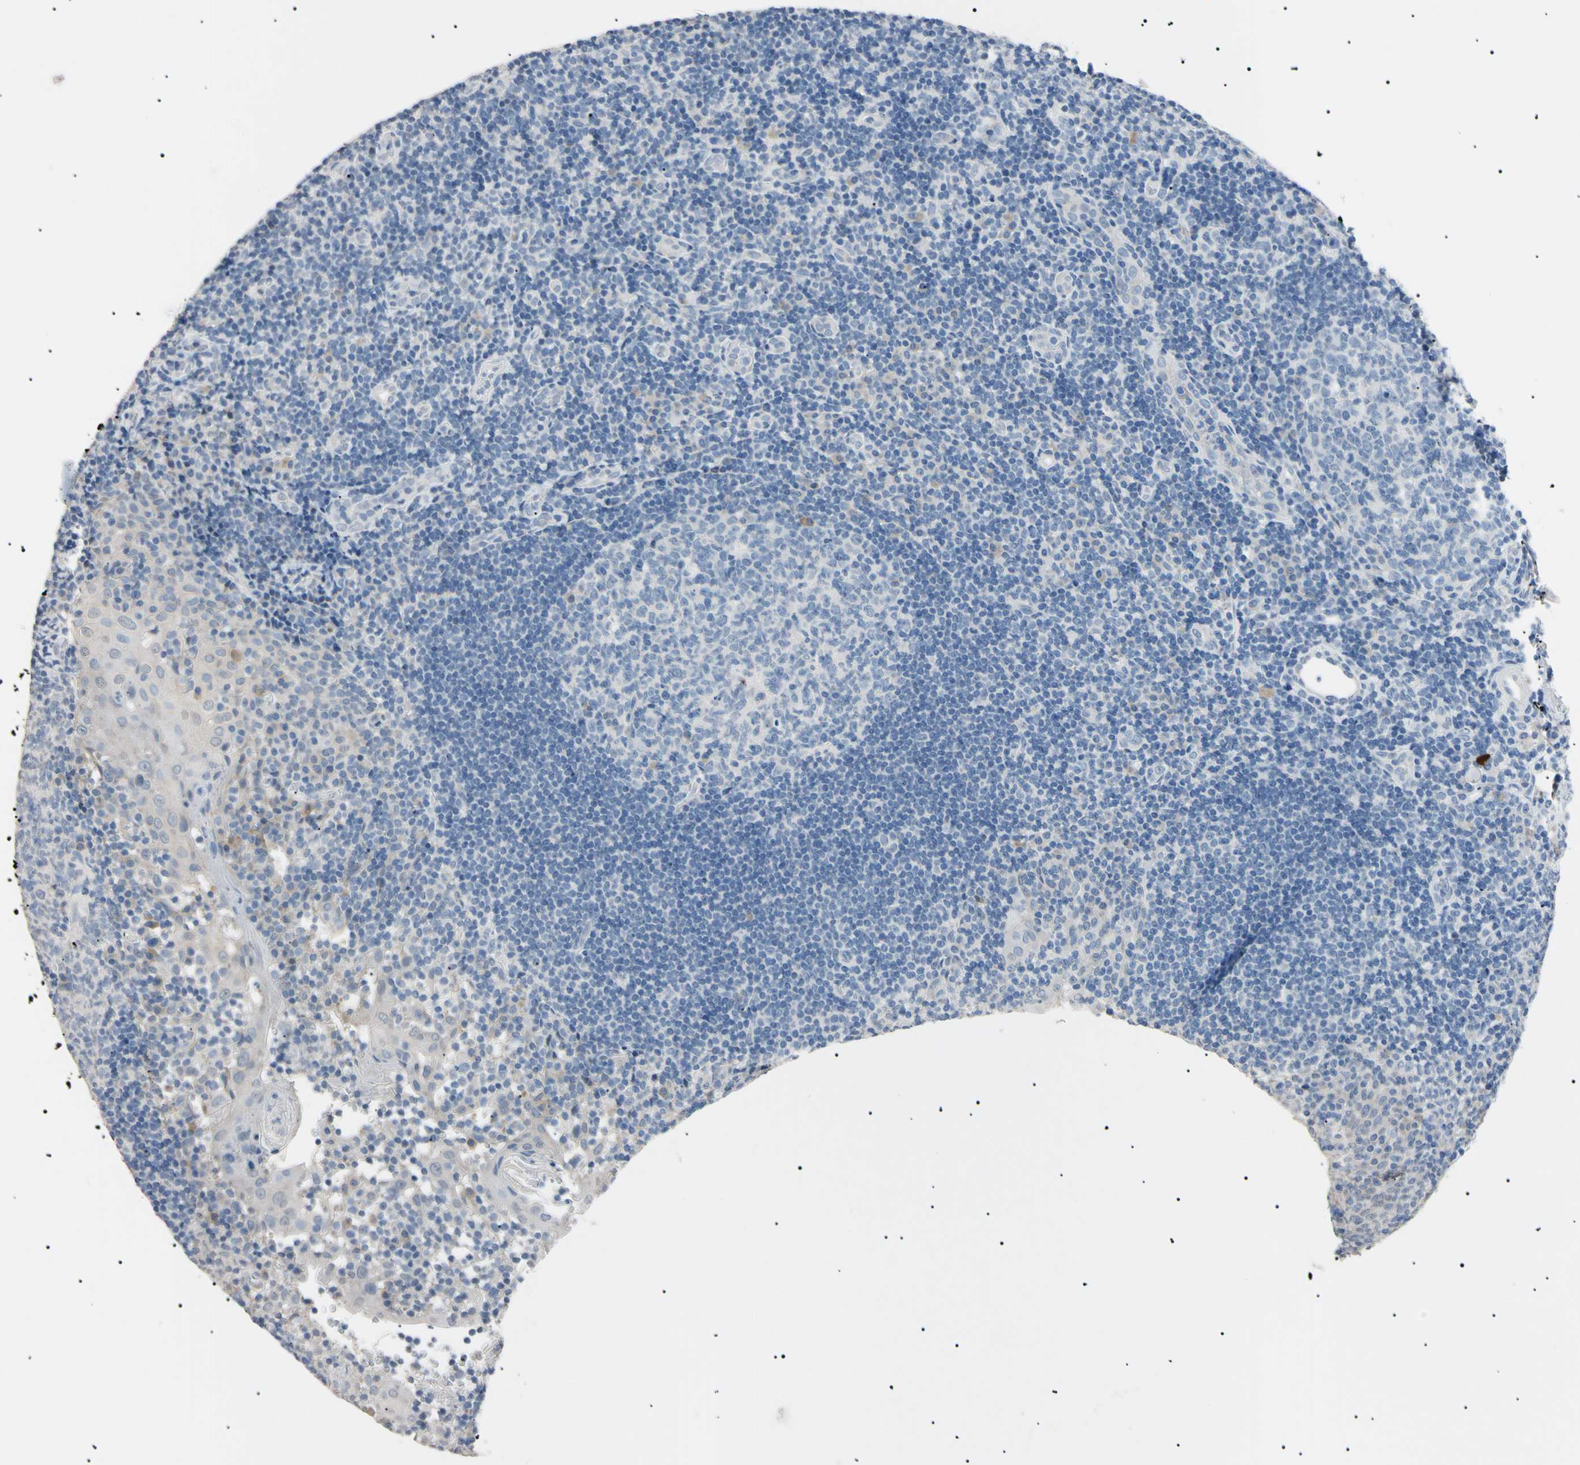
{"staining": {"intensity": "negative", "quantity": "none", "location": "none"}, "tissue": "tonsil", "cell_type": "Germinal center cells", "image_type": "normal", "snomed": [{"axis": "morphology", "description": "Normal tissue, NOS"}, {"axis": "topography", "description": "Tonsil"}], "caption": "Micrograph shows no significant protein expression in germinal center cells of unremarkable tonsil.", "gene": "CGB3", "patient": {"sex": "female", "age": 40}}